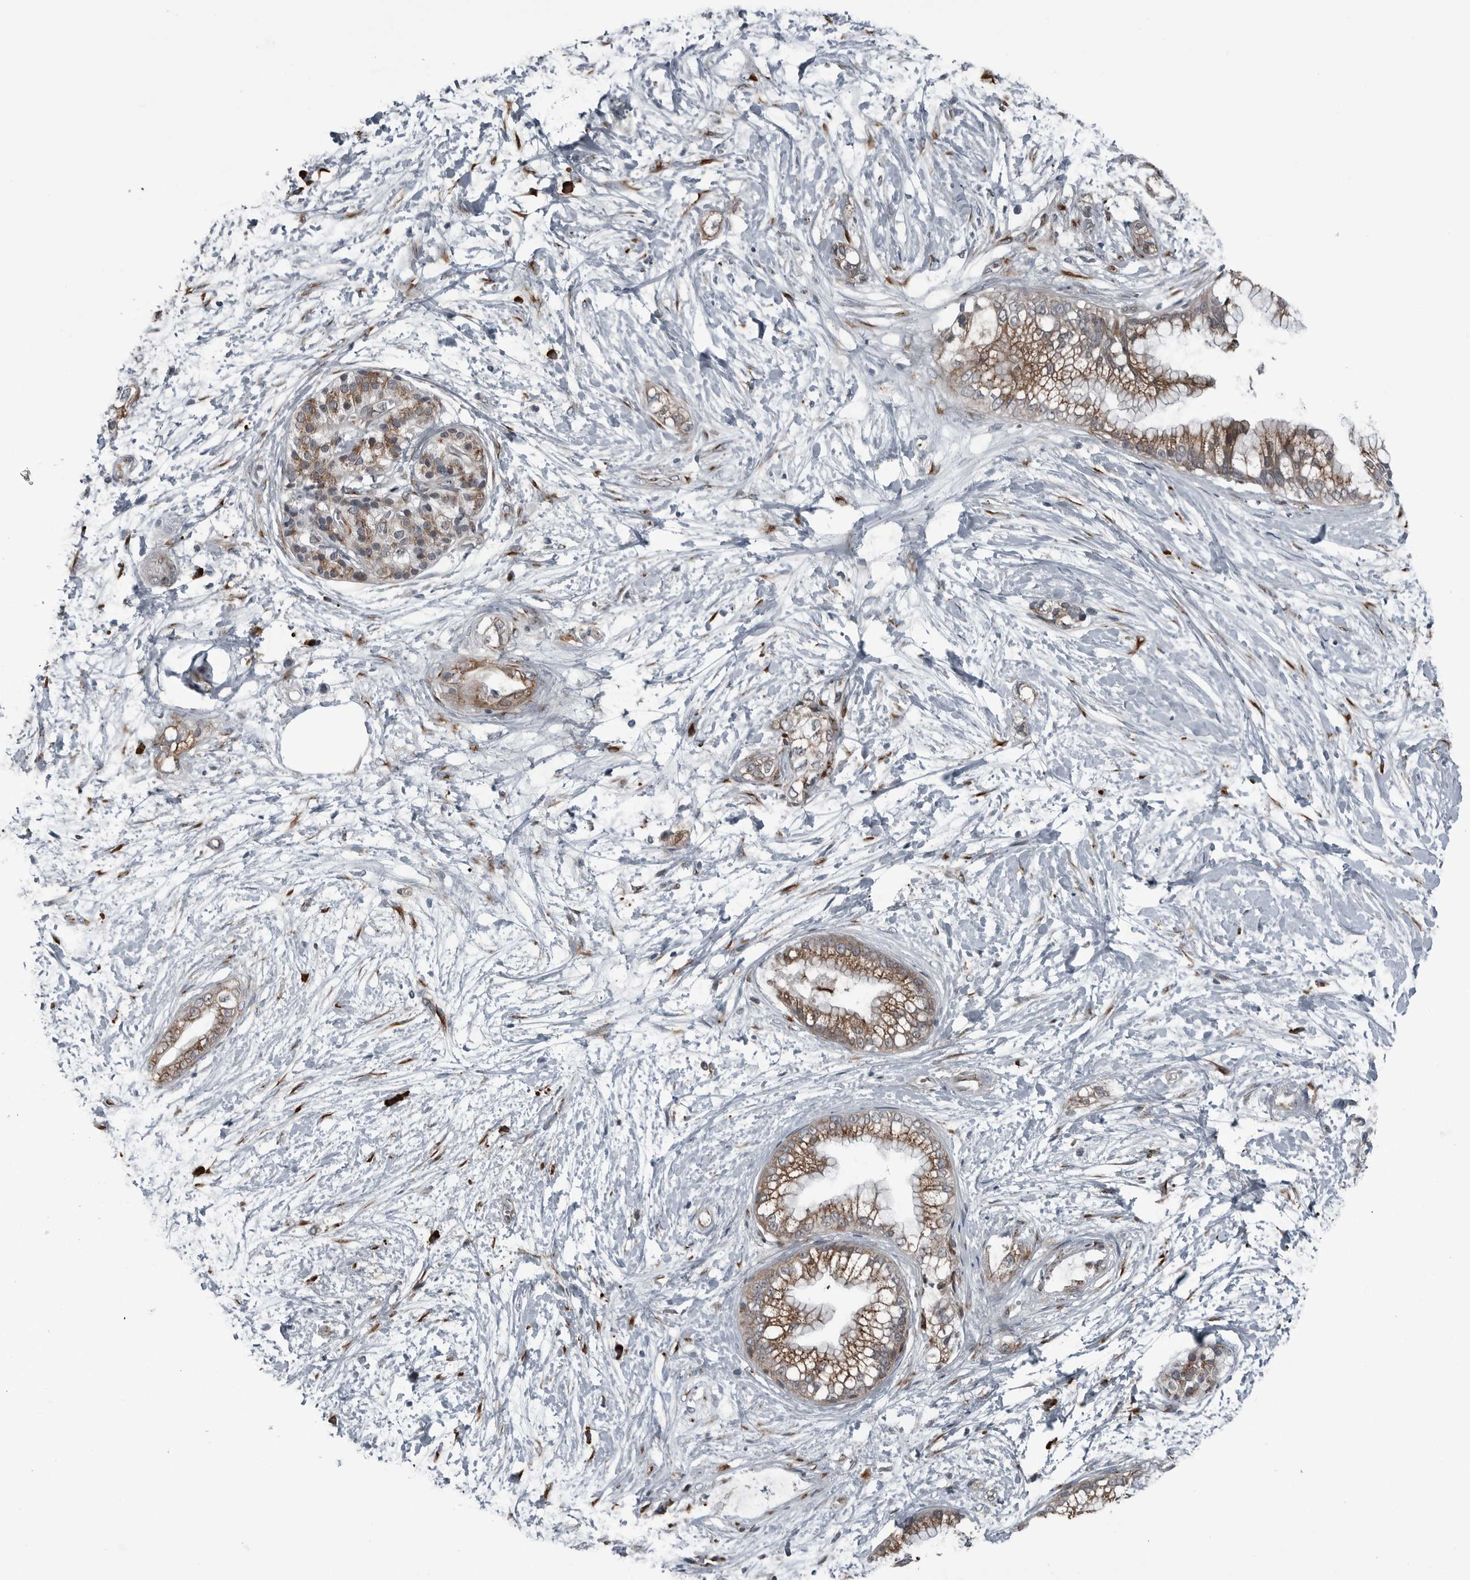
{"staining": {"intensity": "moderate", "quantity": ">75%", "location": "cytoplasmic/membranous"}, "tissue": "pancreatic cancer", "cell_type": "Tumor cells", "image_type": "cancer", "snomed": [{"axis": "morphology", "description": "Adenocarcinoma, NOS"}, {"axis": "topography", "description": "Pancreas"}], "caption": "Adenocarcinoma (pancreatic) stained for a protein (brown) reveals moderate cytoplasmic/membranous positive positivity in about >75% of tumor cells.", "gene": "CEP85", "patient": {"sex": "male", "age": 68}}